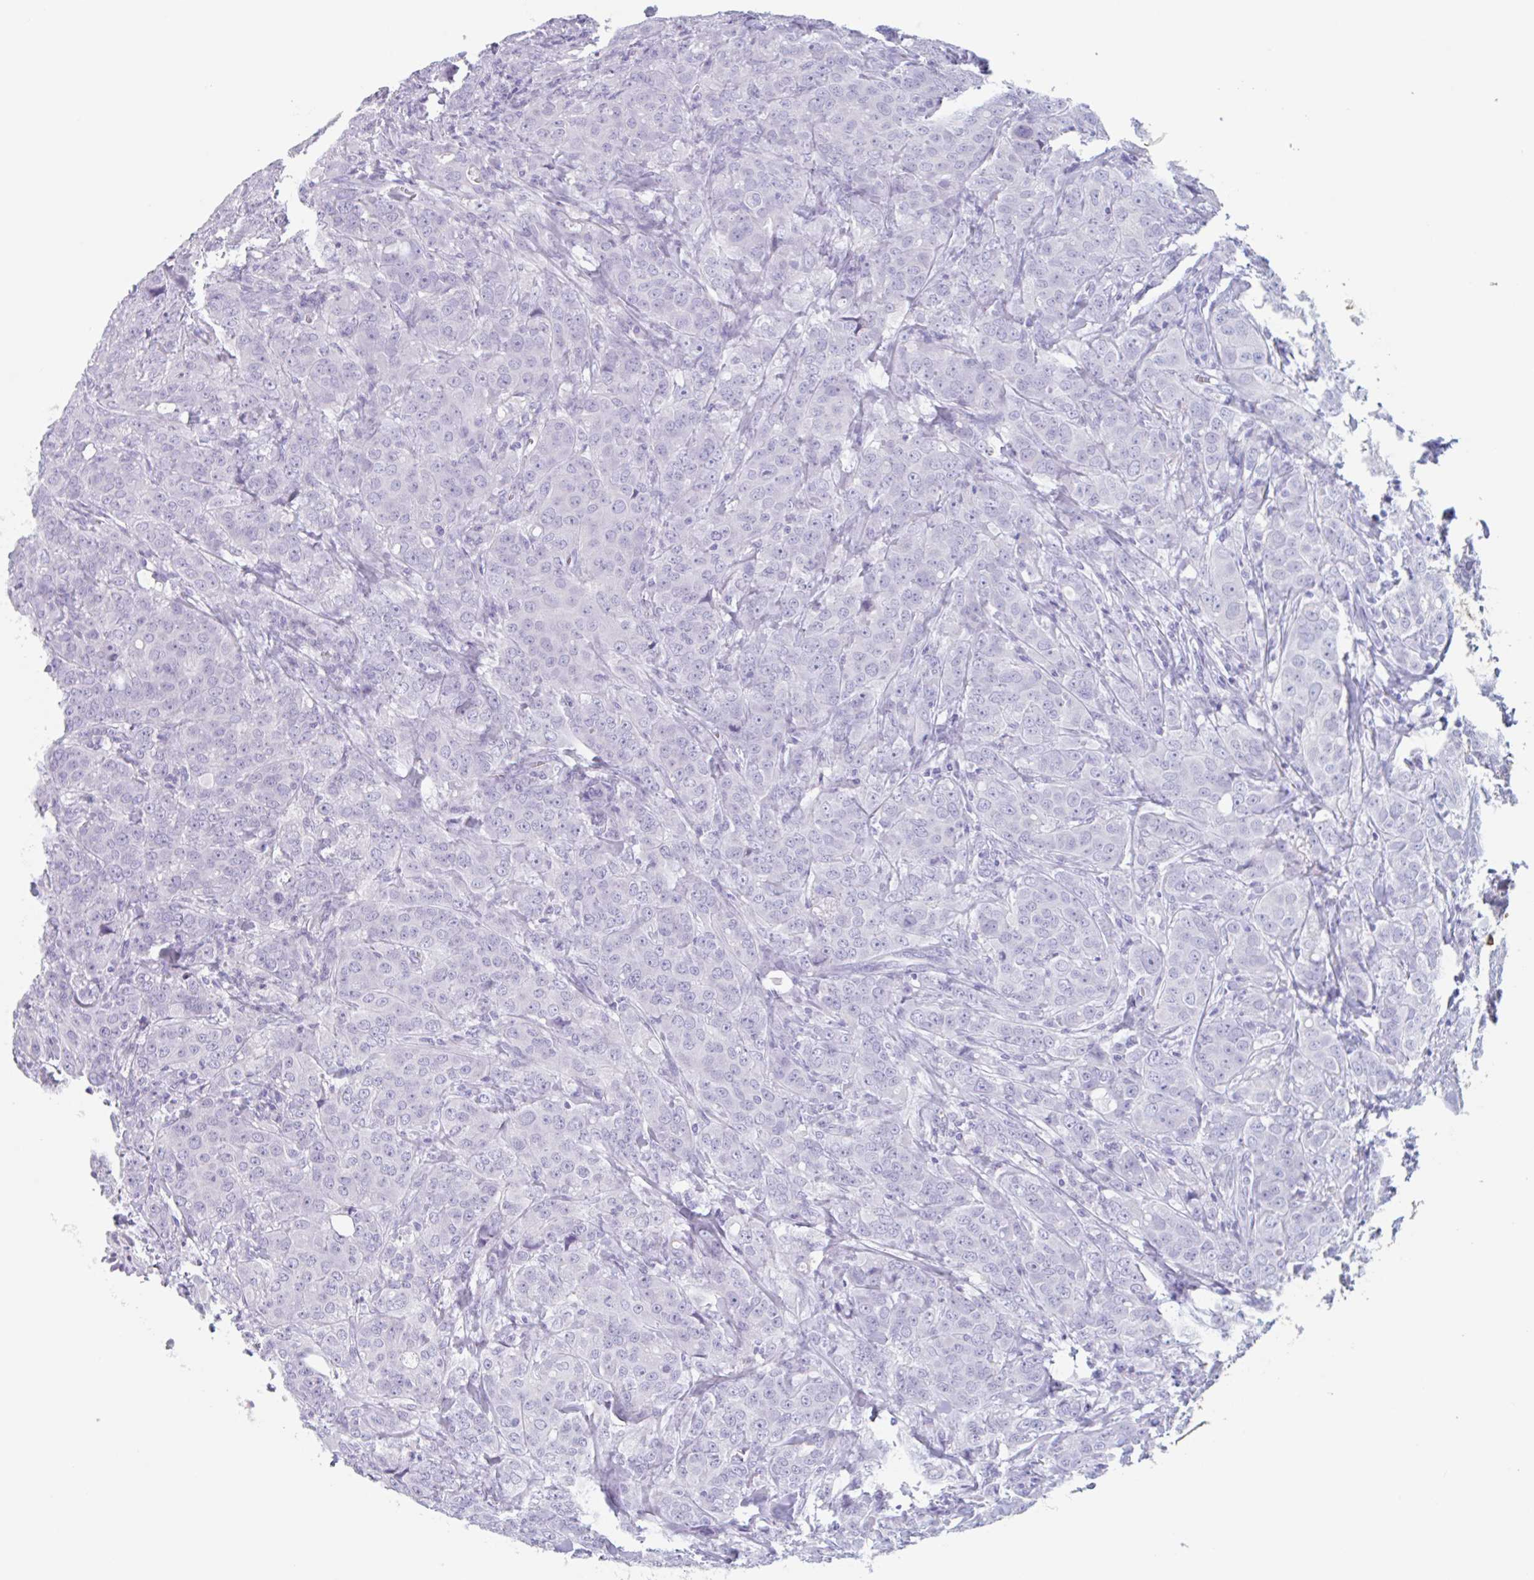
{"staining": {"intensity": "negative", "quantity": "none", "location": "none"}, "tissue": "breast cancer", "cell_type": "Tumor cells", "image_type": "cancer", "snomed": [{"axis": "morphology", "description": "Duct carcinoma"}, {"axis": "topography", "description": "Breast"}], "caption": "Immunohistochemistry (IHC) of human breast invasive ductal carcinoma reveals no positivity in tumor cells.", "gene": "EMC4", "patient": {"sex": "female", "age": 43}}